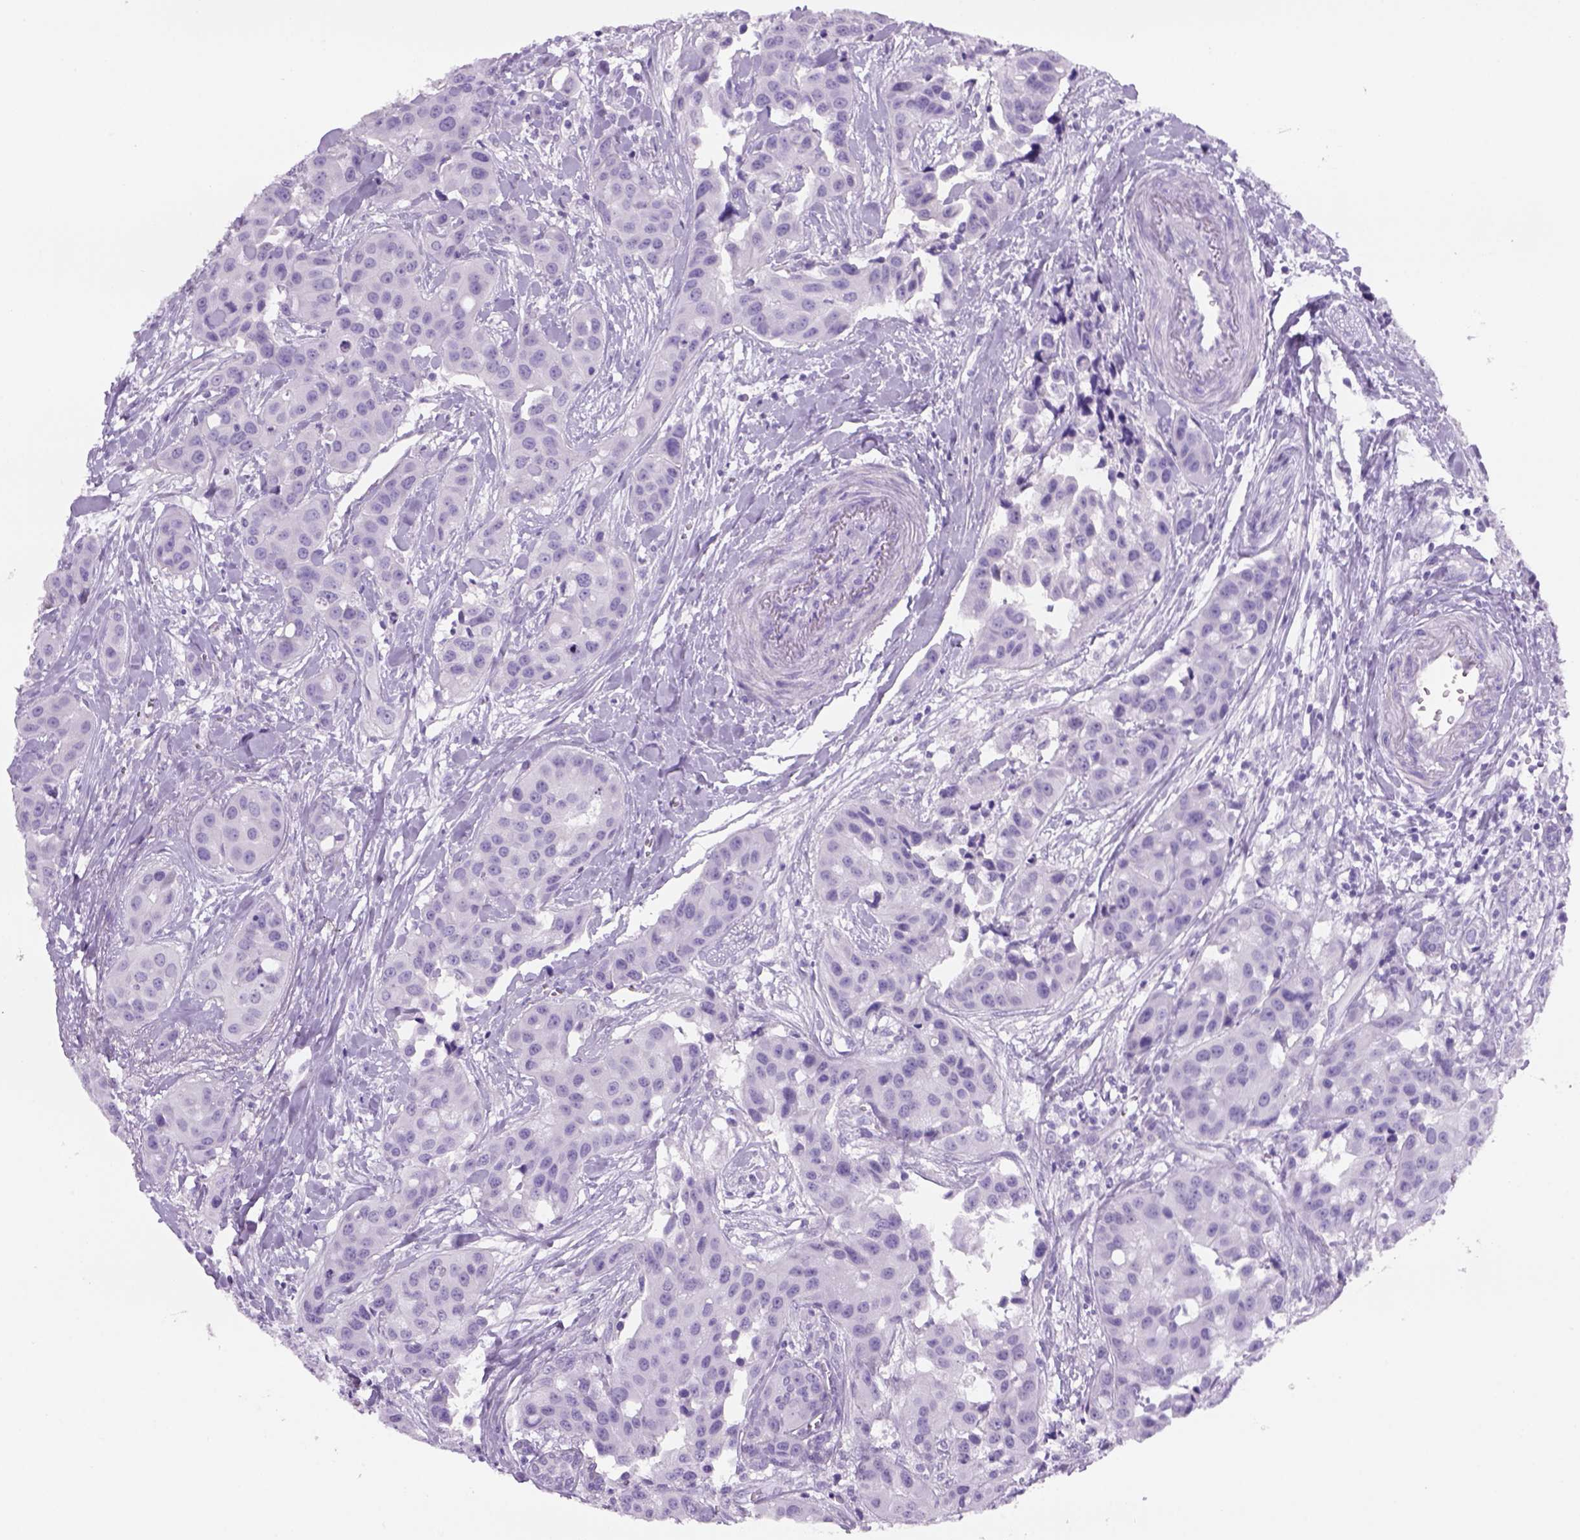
{"staining": {"intensity": "negative", "quantity": "none", "location": "none"}, "tissue": "head and neck cancer", "cell_type": "Tumor cells", "image_type": "cancer", "snomed": [{"axis": "morphology", "description": "Adenocarcinoma, NOS"}, {"axis": "topography", "description": "Head-Neck"}], "caption": "Immunohistochemical staining of adenocarcinoma (head and neck) reveals no significant staining in tumor cells.", "gene": "TENM4", "patient": {"sex": "male", "age": 76}}